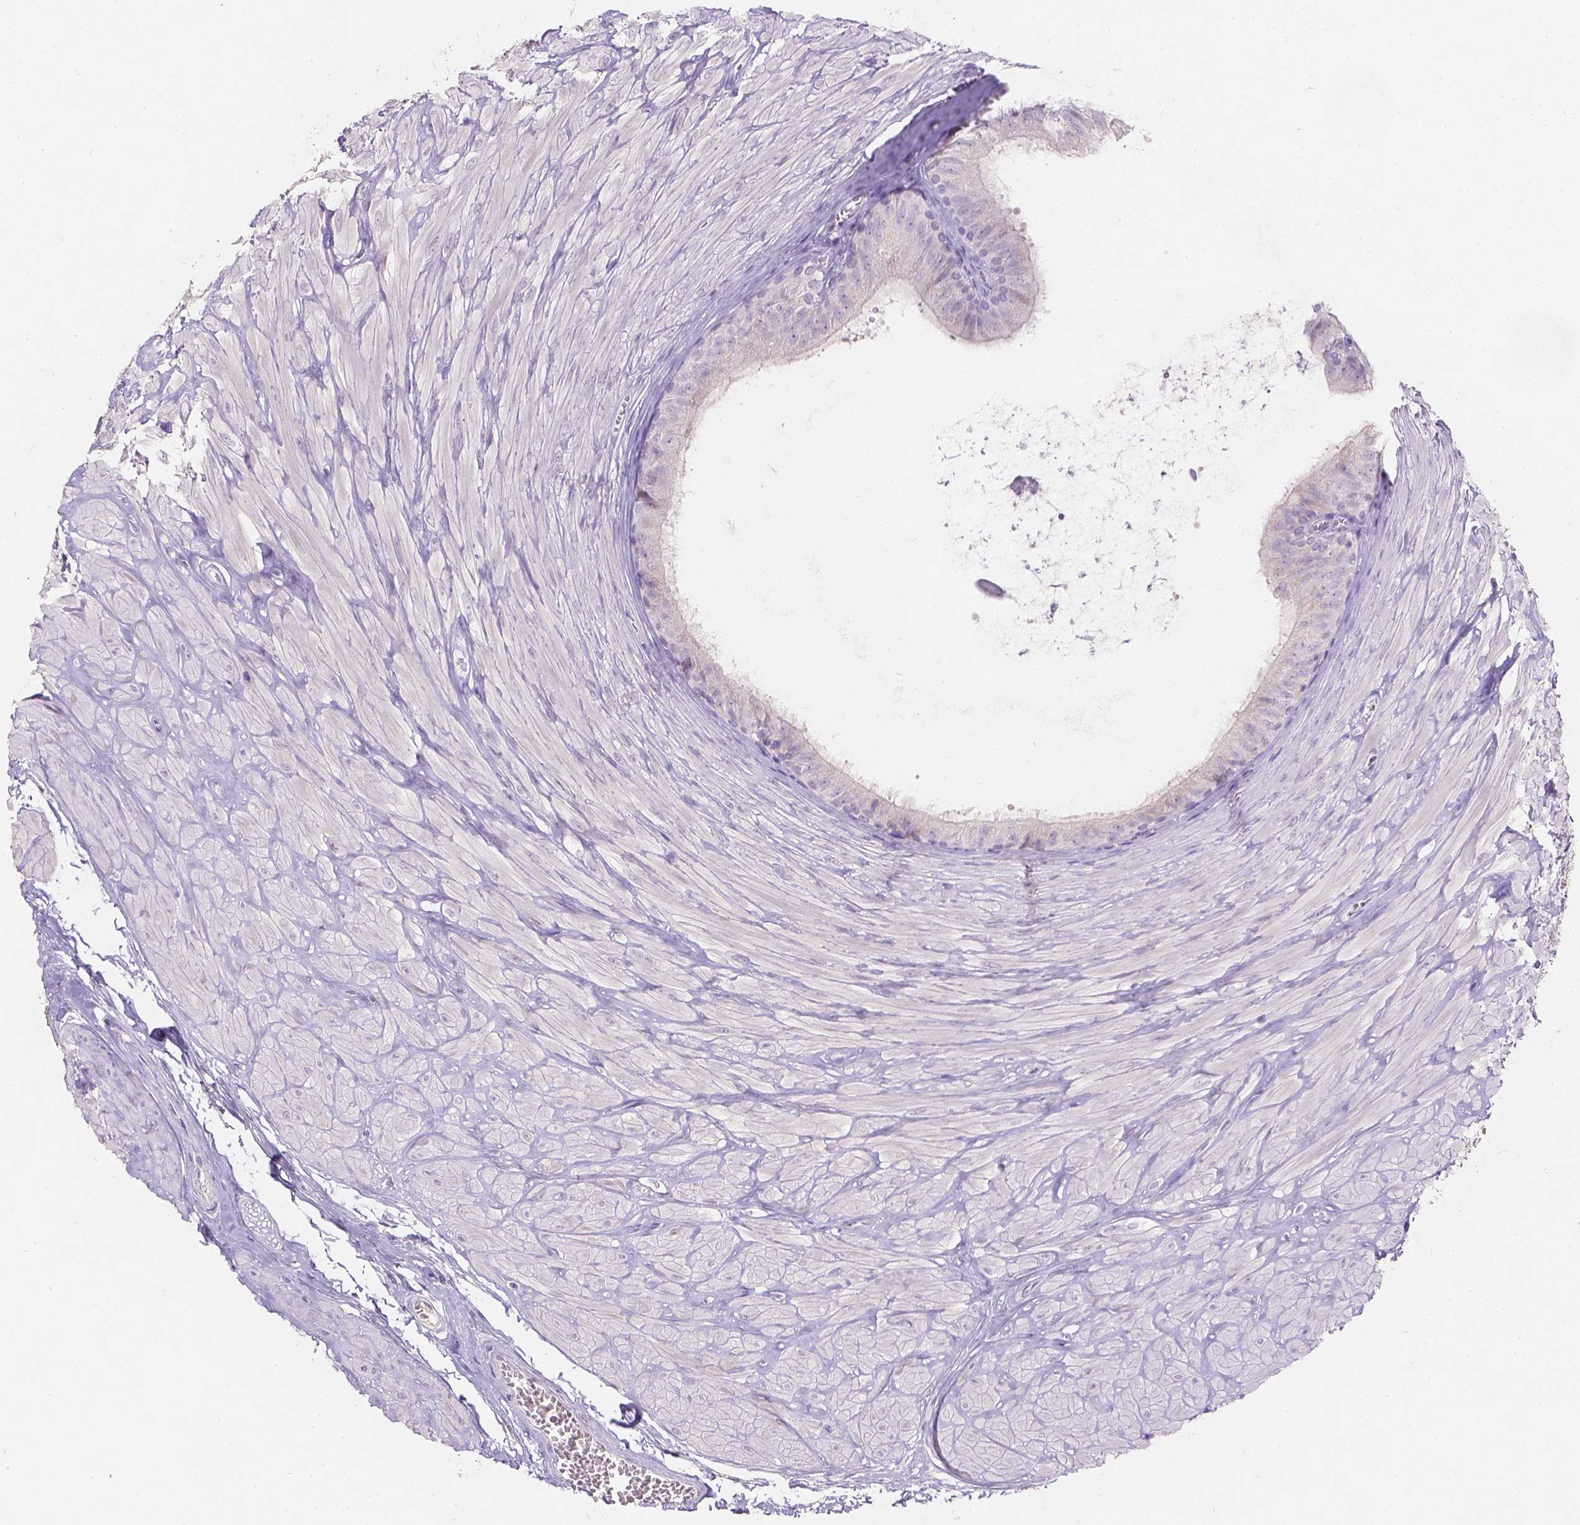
{"staining": {"intensity": "negative", "quantity": "none", "location": "none"}, "tissue": "epididymis", "cell_type": "Glandular cells", "image_type": "normal", "snomed": [{"axis": "morphology", "description": "Normal tissue, NOS"}, {"axis": "topography", "description": "Epididymis"}], "caption": "Benign epididymis was stained to show a protein in brown. There is no significant expression in glandular cells. (Brightfield microscopy of DAB immunohistochemistry (IHC) at high magnification).", "gene": "DCAF4L1", "patient": {"sex": "male", "age": 37}}